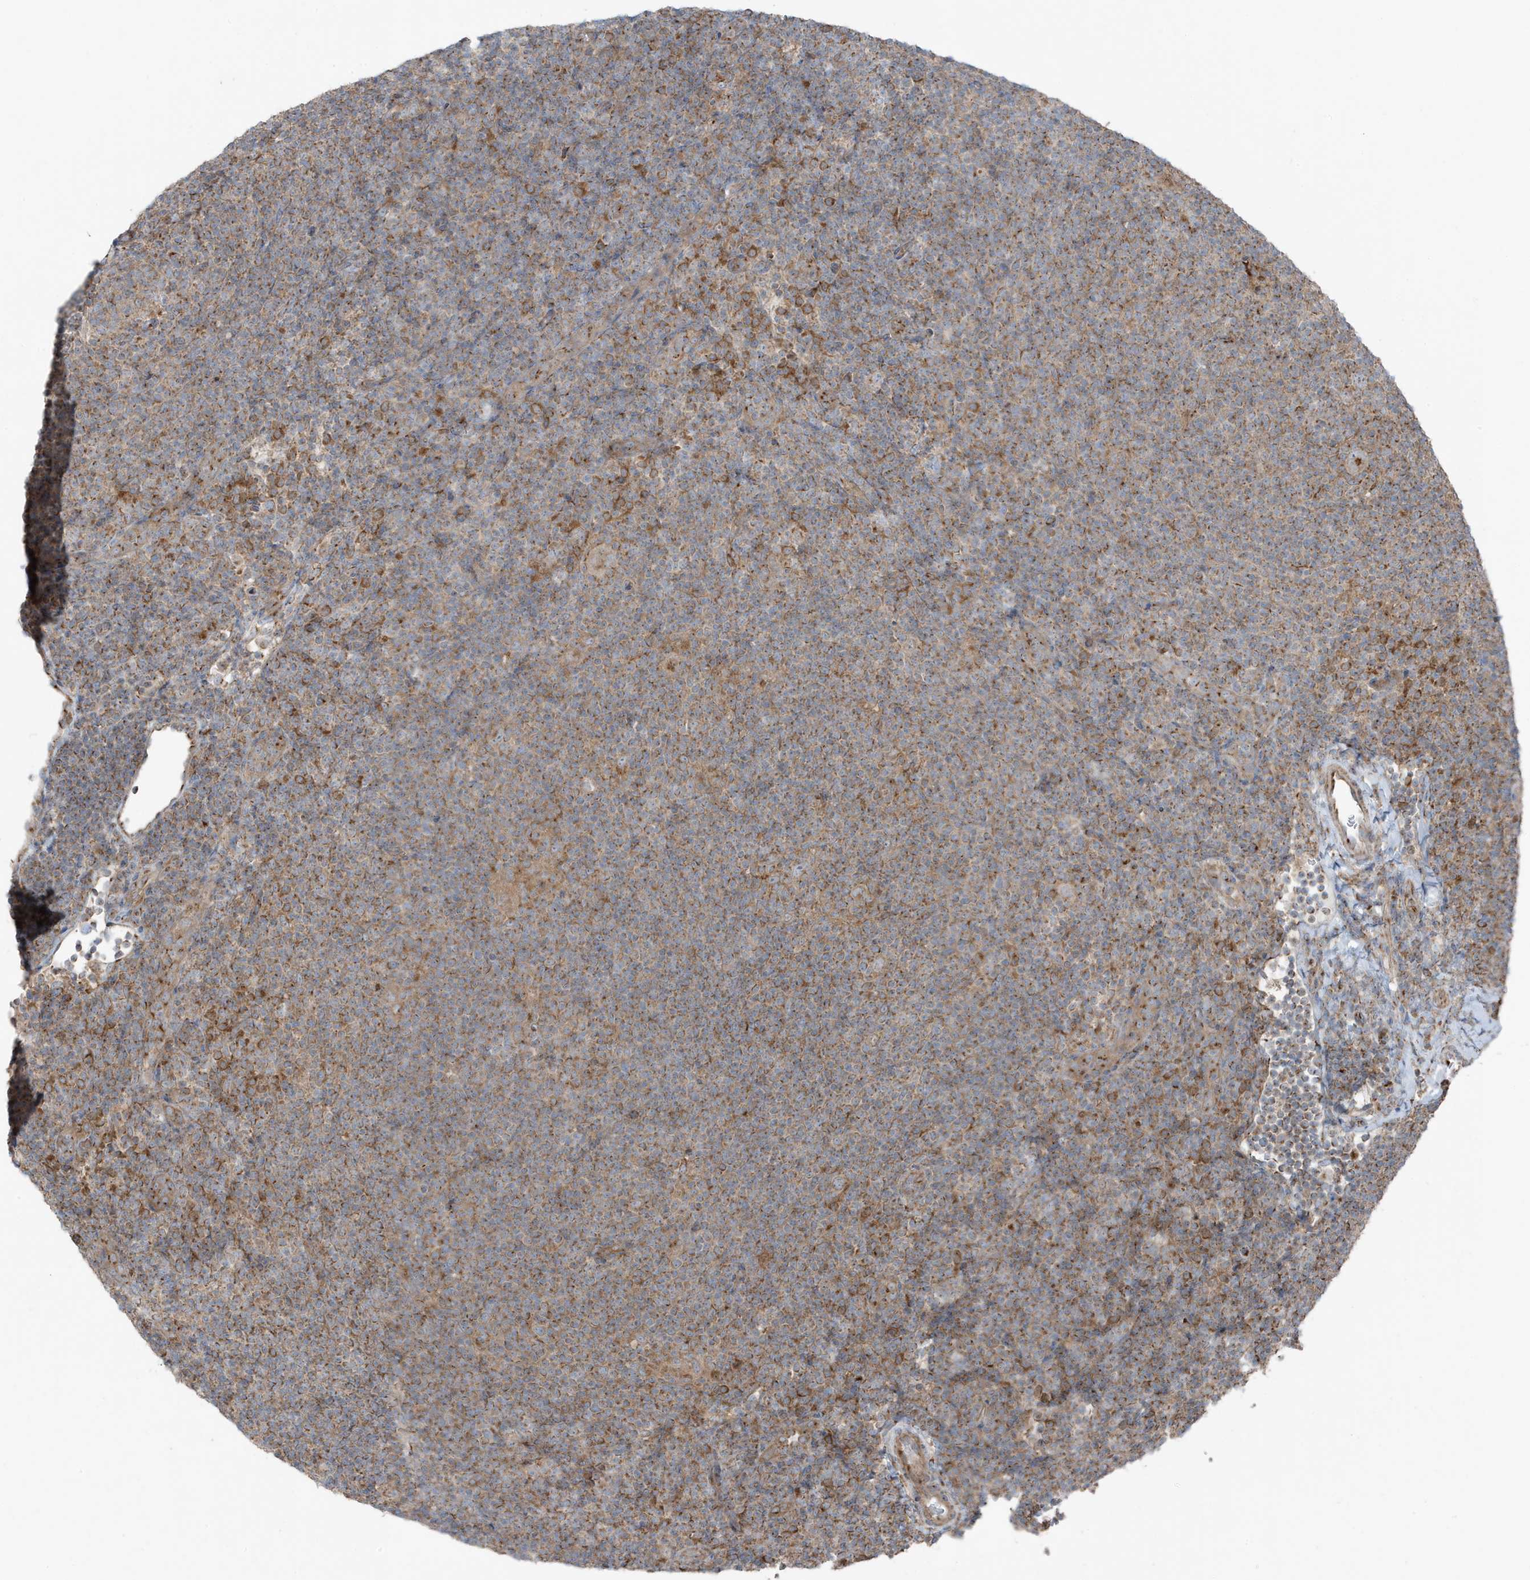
{"staining": {"intensity": "moderate", "quantity": ">75%", "location": "cytoplasmic/membranous"}, "tissue": "lymphoma", "cell_type": "Tumor cells", "image_type": "cancer", "snomed": [{"axis": "morphology", "description": "Hodgkin's disease, NOS"}, {"axis": "topography", "description": "Lymph node"}], "caption": "Moderate cytoplasmic/membranous staining is present in approximately >75% of tumor cells in Hodgkin's disease.", "gene": "GOLGA4", "patient": {"sex": "female", "age": 57}}